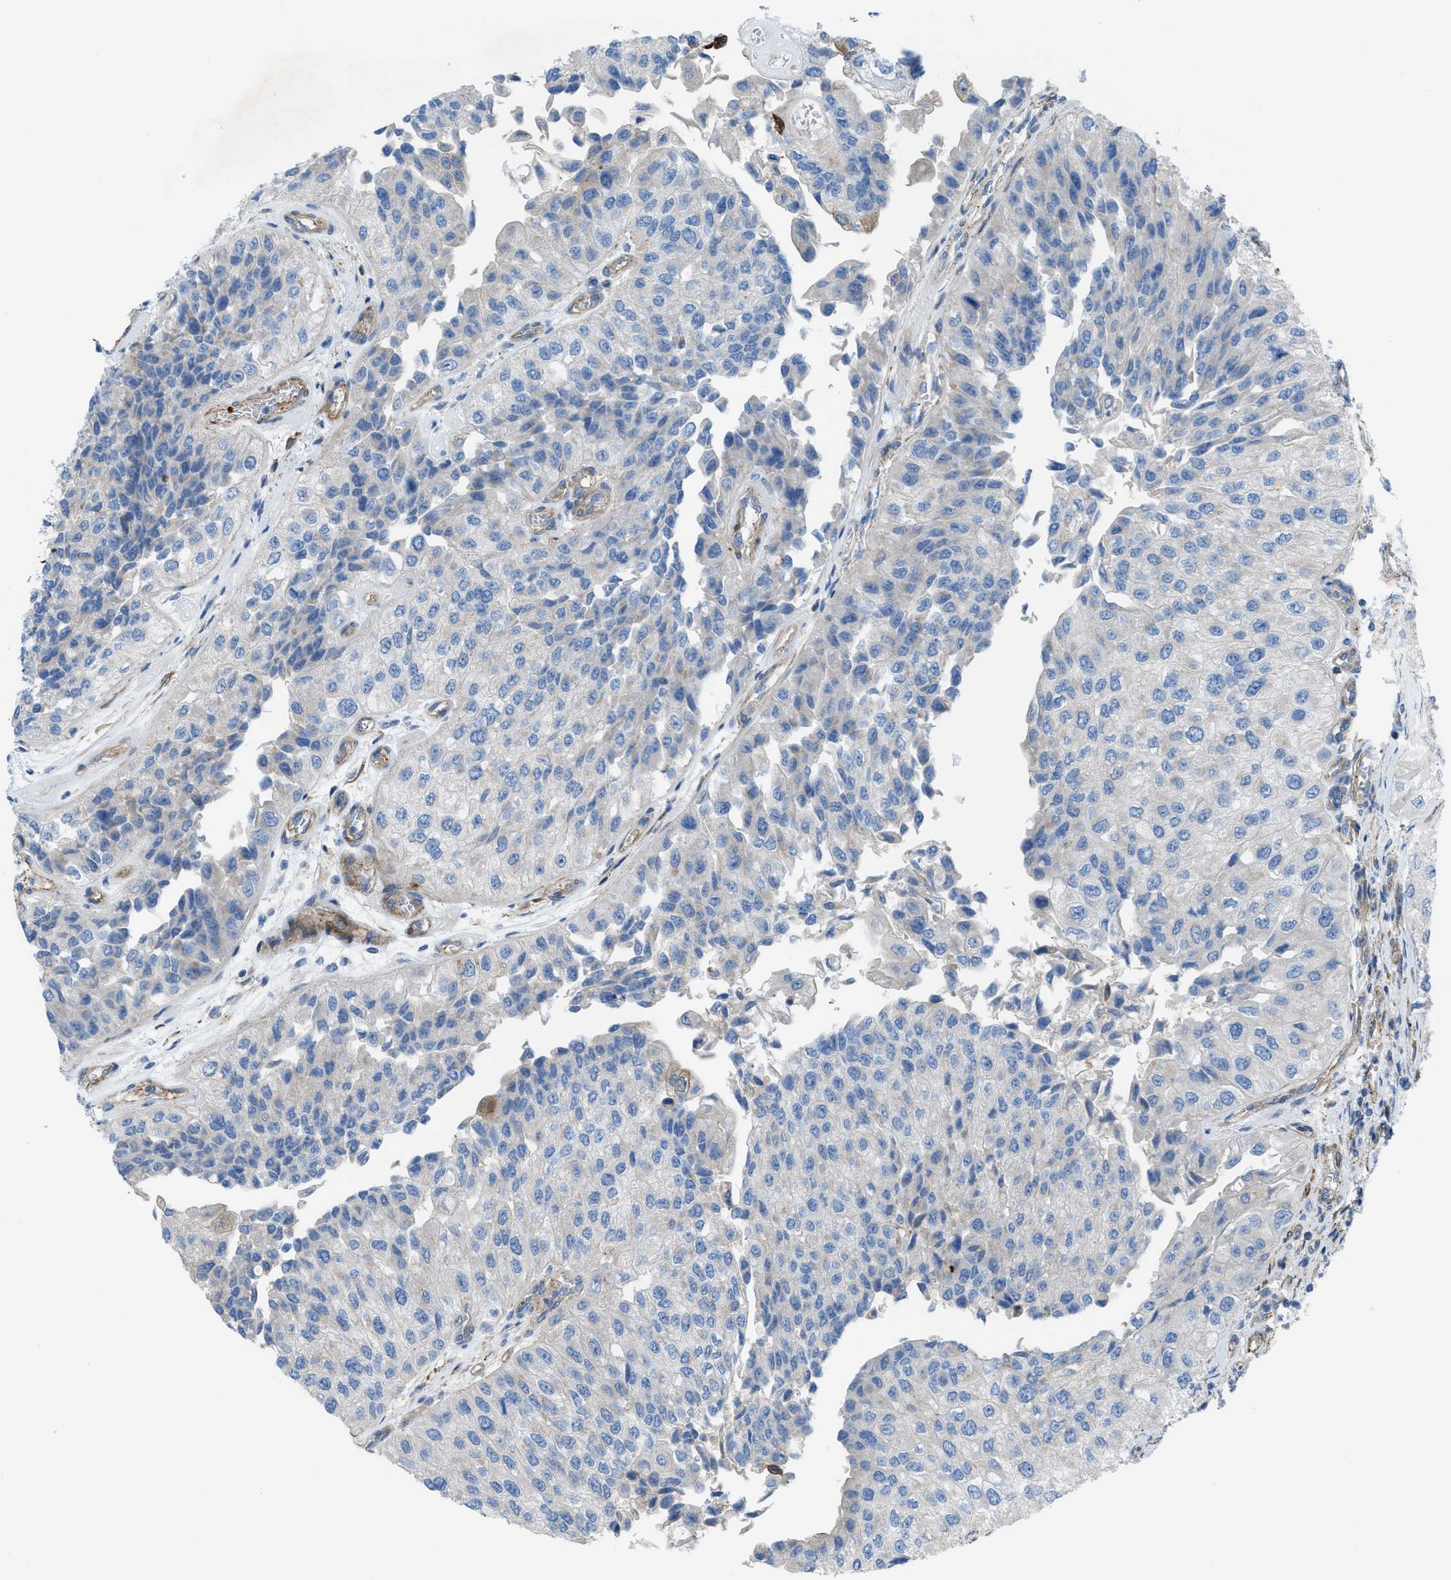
{"staining": {"intensity": "negative", "quantity": "none", "location": "none"}, "tissue": "urothelial cancer", "cell_type": "Tumor cells", "image_type": "cancer", "snomed": [{"axis": "morphology", "description": "Urothelial carcinoma, High grade"}, {"axis": "topography", "description": "Kidney"}, {"axis": "topography", "description": "Urinary bladder"}], "caption": "An image of human urothelial cancer is negative for staining in tumor cells.", "gene": "KCNH7", "patient": {"sex": "male", "age": 77}}